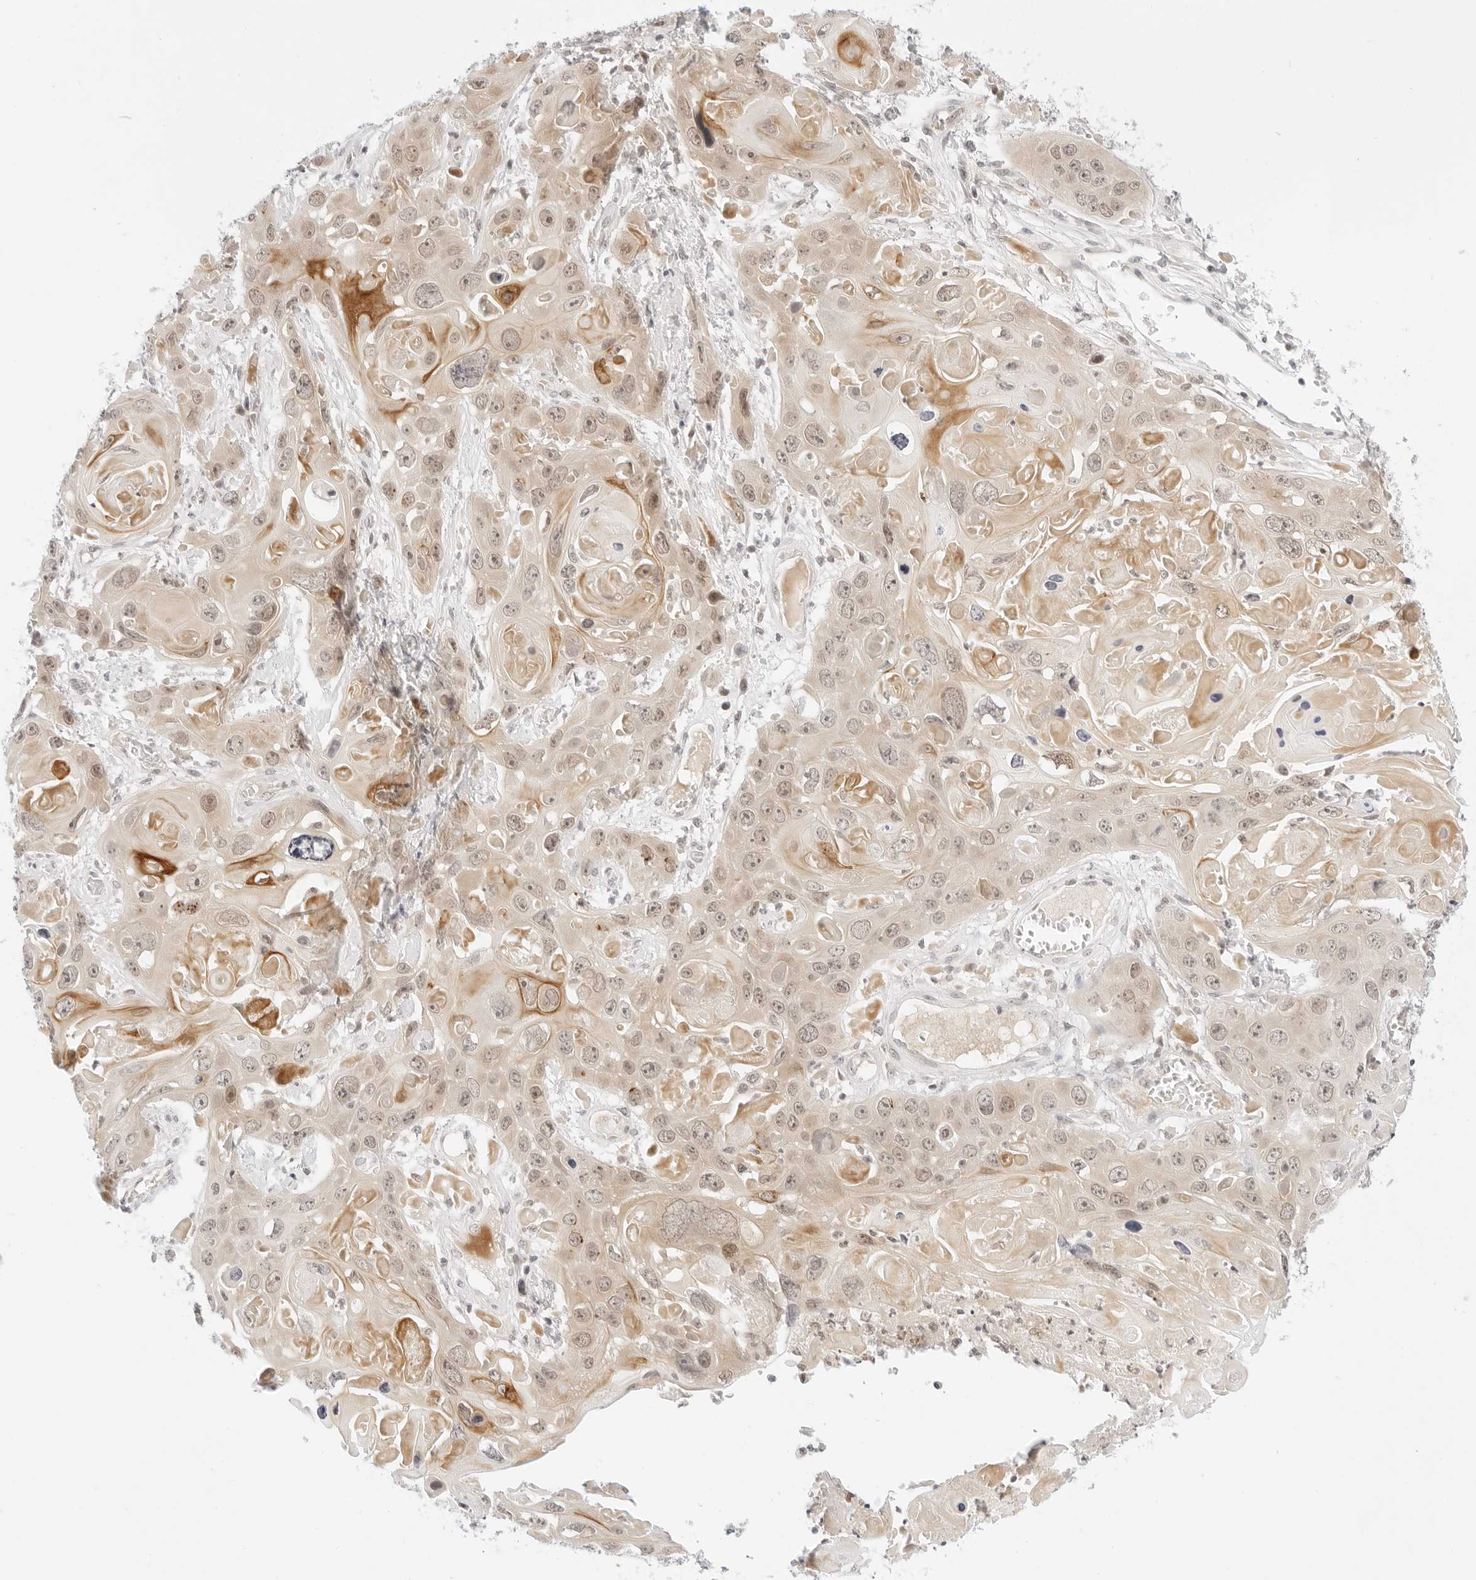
{"staining": {"intensity": "weak", "quantity": ">75%", "location": "cytoplasmic/membranous,nuclear"}, "tissue": "skin cancer", "cell_type": "Tumor cells", "image_type": "cancer", "snomed": [{"axis": "morphology", "description": "Squamous cell carcinoma, NOS"}, {"axis": "topography", "description": "Skin"}], "caption": "About >75% of tumor cells in skin cancer (squamous cell carcinoma) reveal weak cytoplasmic/membranous and nuclear protein staining as visualized by brown immunohistochemical staining.", "gene": "POLR3C", "patient": {"sex": "male", "age": 55}}